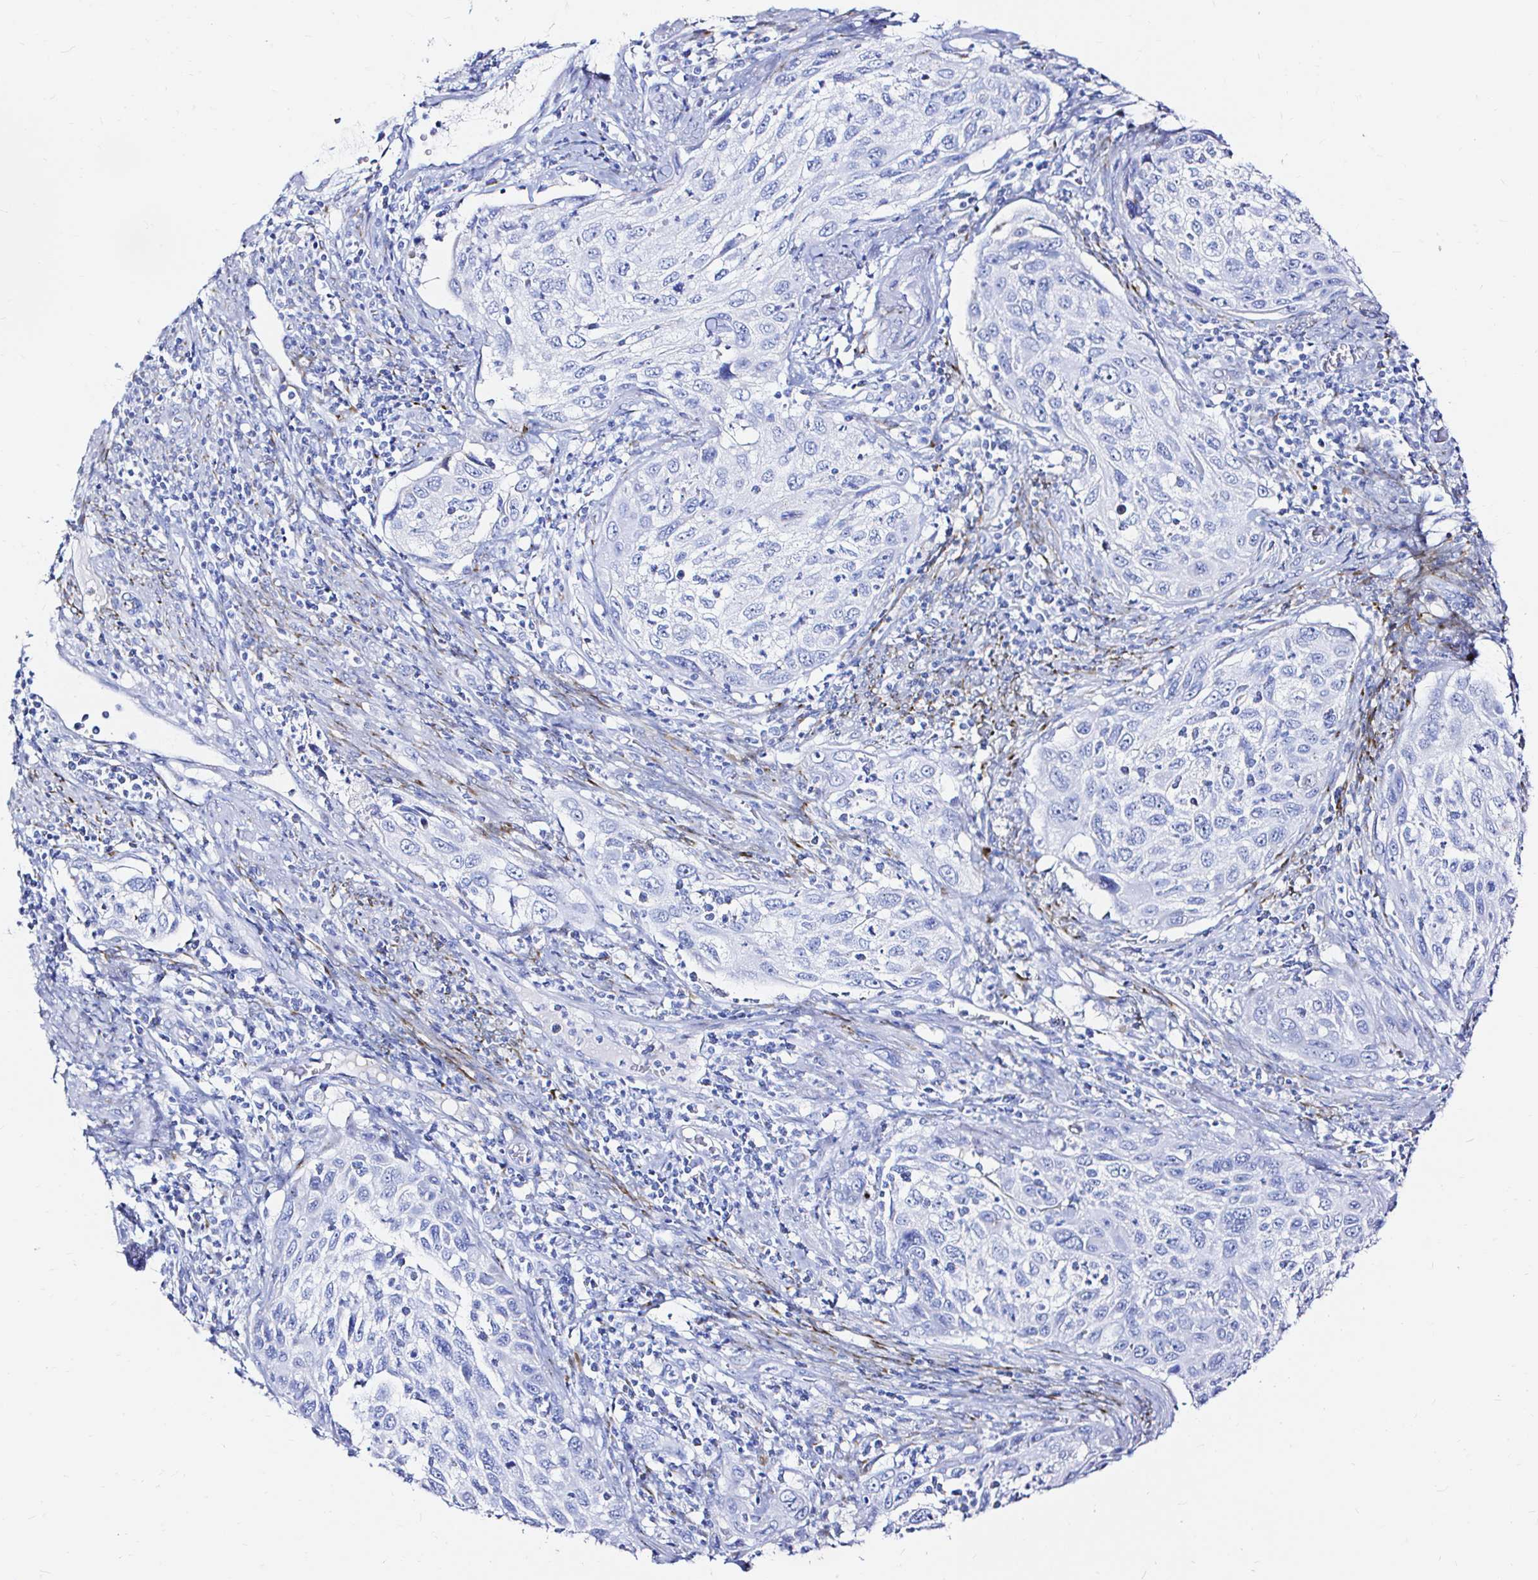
{"staining": {"intensity": "negative", "quantity": "none", "location": "none"}, "tissue": "cervical cancer", "cell_type": "Tumor cells", "image_type": "cancer", "snomed": [{"axis": "morphology", "description": "Squamous cell carcinoma, NOS"}, {"axis": "topography", "description": "Cervix"}], "caption": "High magnification brightfield microscopy of cervical squamous cell carcinoma stained with DAB (3,3'-diaminobenzidine) (brown) and counterstained with hematoxylin (blue): tumor cells show no significant expression.", "gene": "ZNF432", "patient": {"sex": "female", "age": 70}}